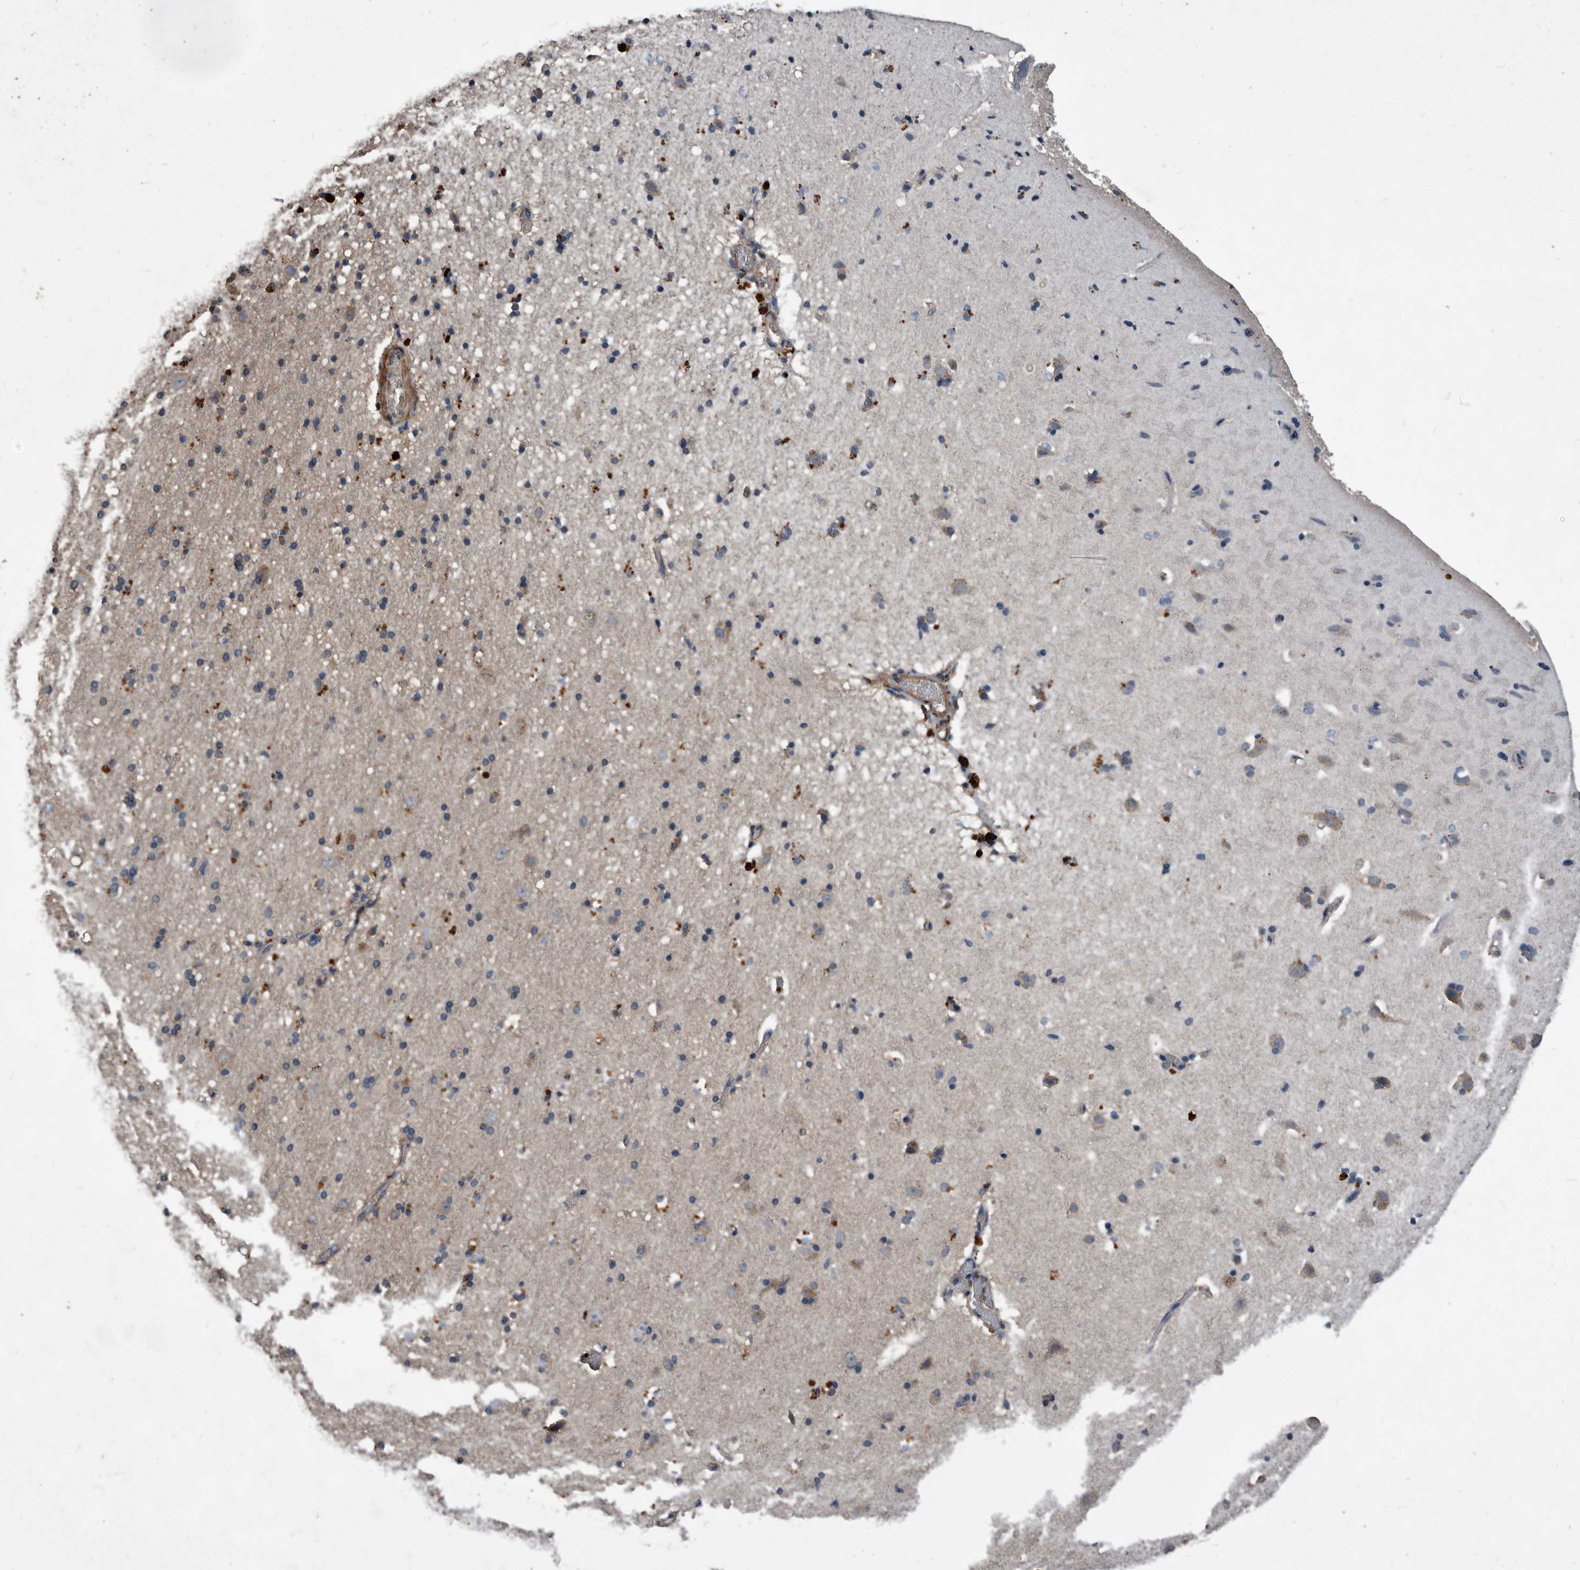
{"staining": {"intensity": "weak", "quantity": "<25%", "location": "cytoplasmic/membranous"}, "tissue": "cerebral cortex", "cell_type": "Endothelial cells", "image_type": "normal", "snomed": [{"axis": "morphology", "description": "Normal tissue, NOS"}, {"axis": "topography", "description": "Cerebral cortex"}], "caption": "Immunohistochemistry micrograph of benign cerebral cortex: cerebral cortex stained with DAB displays no significant protein expression in endothelial cells.", "gene": "NRBP1", "patient": {"sex": "male", "age": 34}}